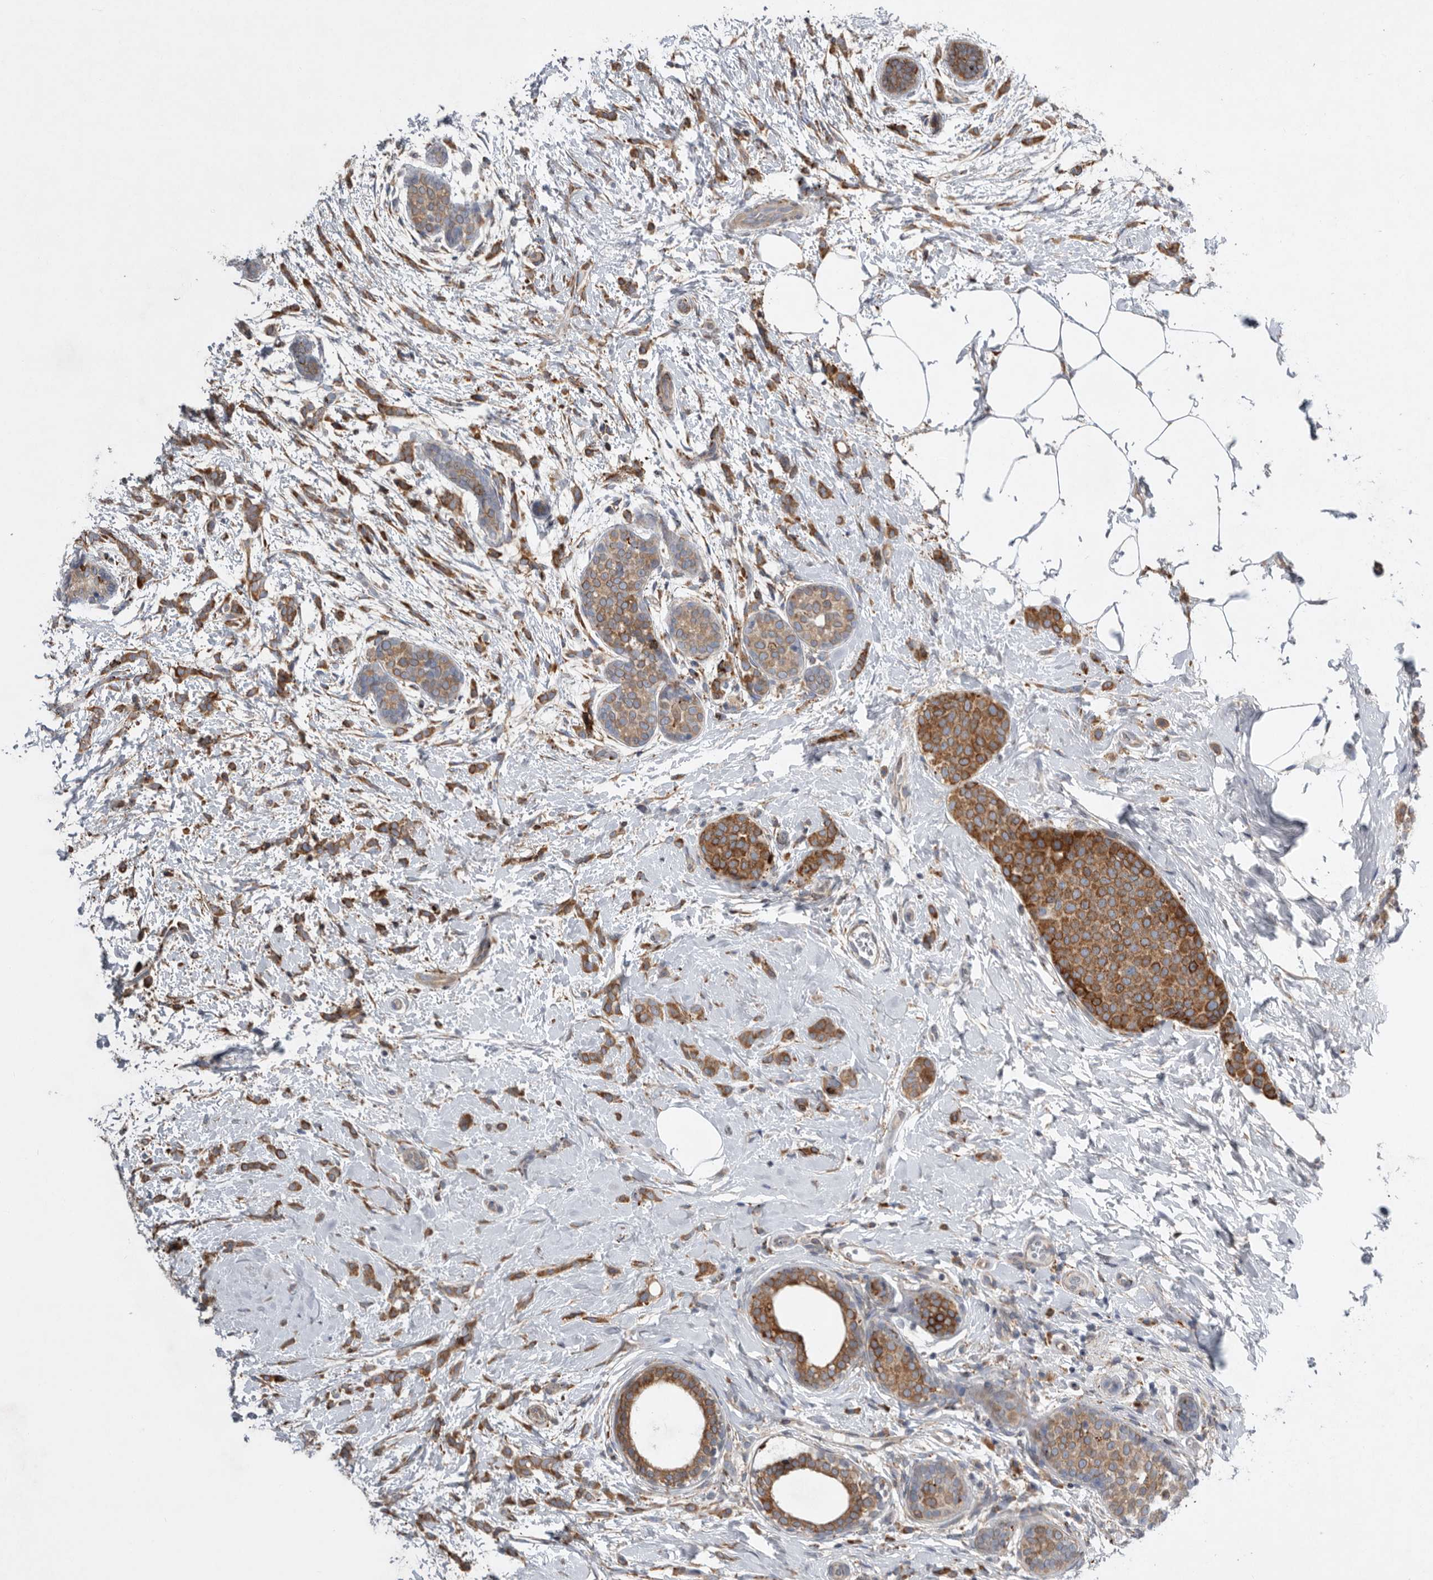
{"staining": {"intensity": "moderate", "quantity": ">75%", "location": "cytoplasmic/membranous"}, "tissue": "breast cancer", "cell_type": "Tumor cells", "image_type": "cancer", "snomed": [{"axis": "morphology", "description": "Lobular carcinoma, in situ"}, {"axis": "morphology", "description": "Lobular carcinoma"}, {"axis": "topography", "description": "Breast"}], "caption": "Immunohistochemical staining of human breast cancer (lobular carcinoma) shows medium levels of moderate cytoplasmic/membranous protein staining in about >75% of tumor cells. (Brightfield microscopy of DAB IHC at high magnification).", "gene": "GANAB", "patient": {"sex": "female", "age": 41}}